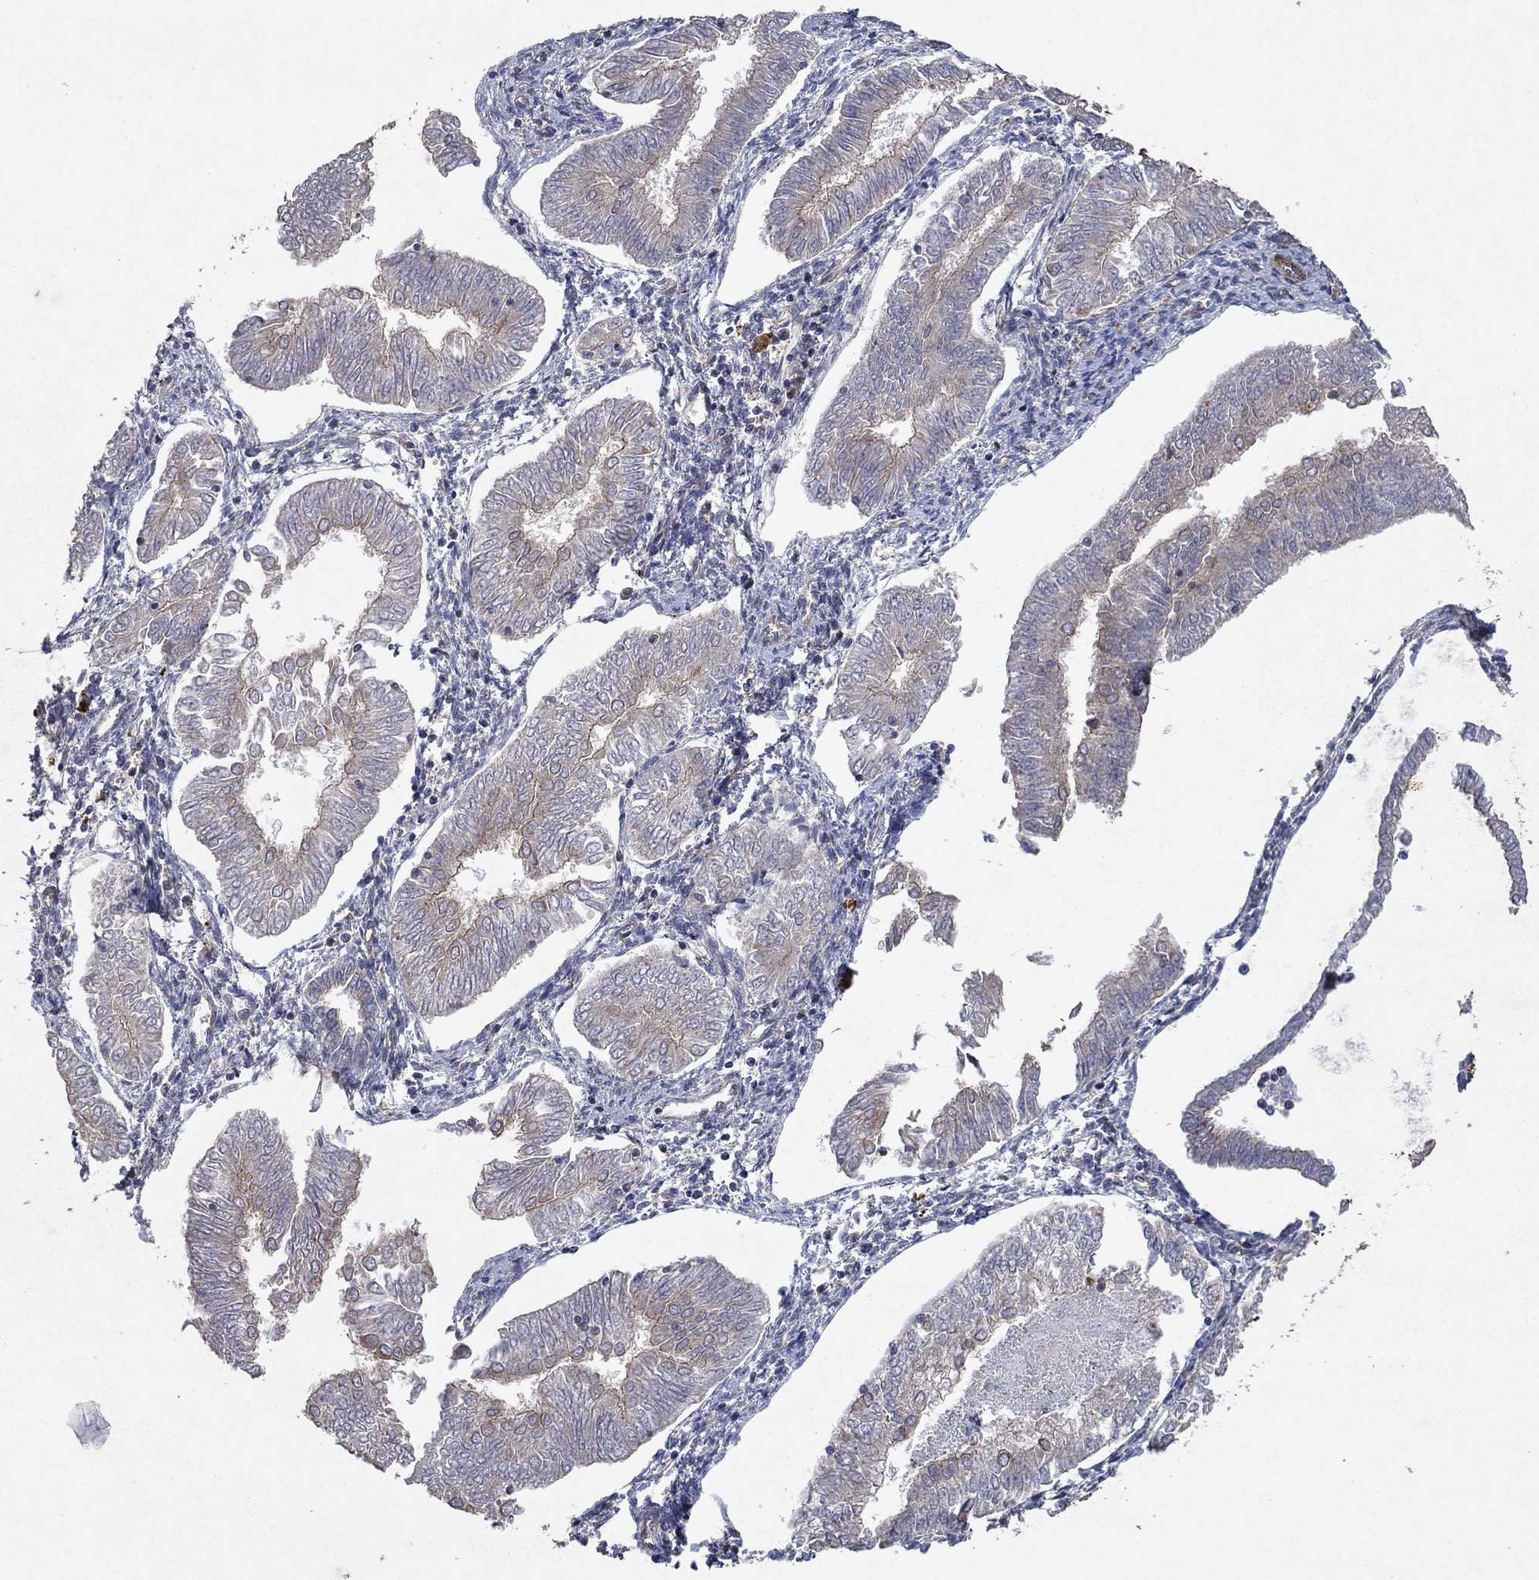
{"staining": {"intensity": "weak", "quantity": "25%-75%", "location": "cytoplasmic/membranous"}, "tissue": "endometrial cancer", "cell_type": "Tumor cells", "image_type": "cancer", "snomed": [{"axis": "morphology", "description": "Adenocarcinoma, NOS"}, {"axis": "topography", "description": "Endometrium"}], "caption": "This image demonstrates immunohistochemistry staining of endometrial cancer (adenocarcinoma), with low weak cytoplasmic/membranous staining in approximately 25%-75% of tumor cells.", "gene": "FRG1", "patient": {"sex": "female", "age": 53}}